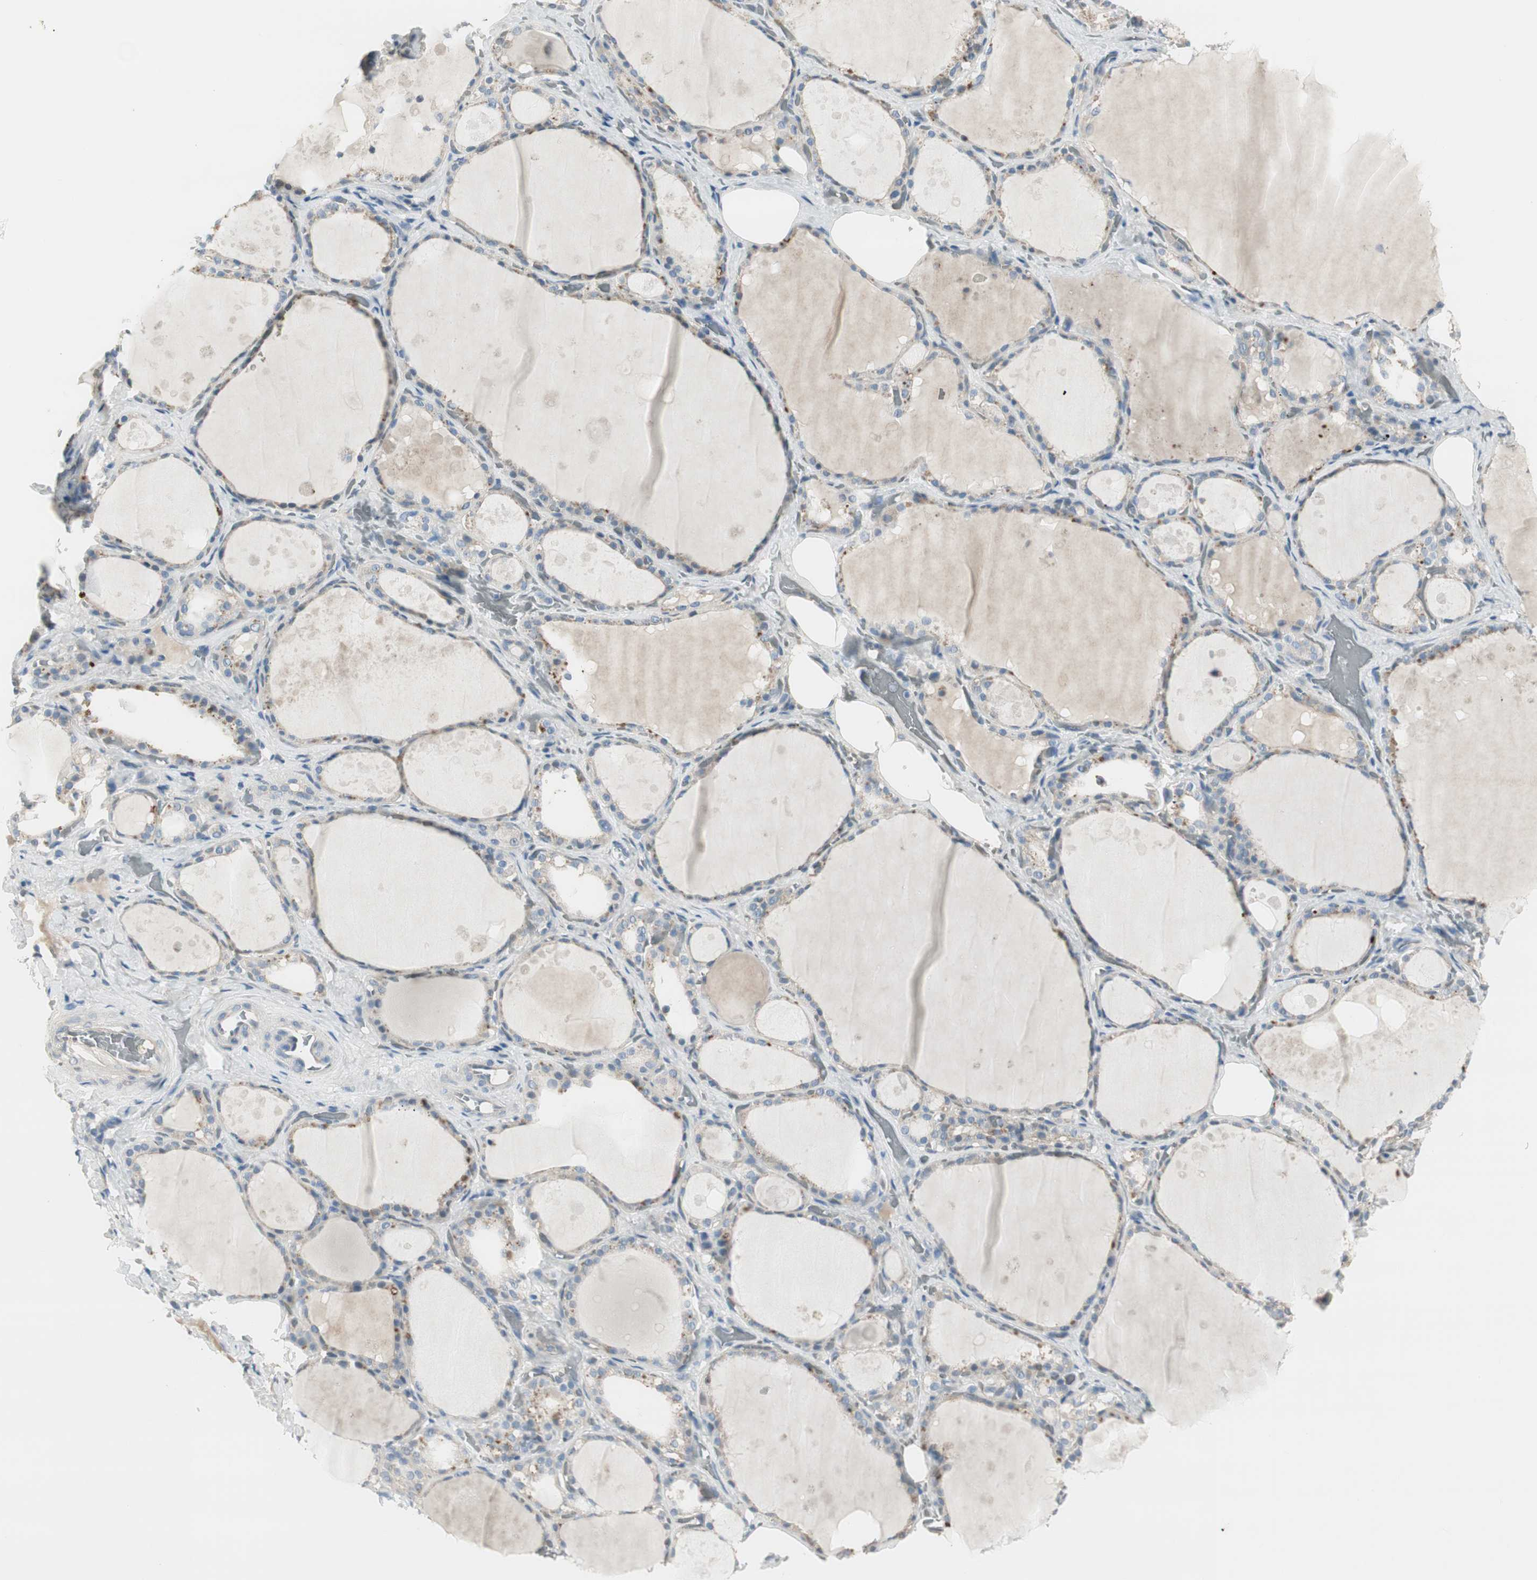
{"staining": {"intensity": "weak", "quantity": "25%-75%", "location": "cytoplasmic/membranous"}, "tissue": "thyroid gland", "cell_type": "Glandular cells", "image_type": "normal", "snomed": [{"axis": "morphology", "description": "Normal tissue, NOS"}, {"axis": "topography", "description": "Thyroid gland"}], "caption": "Immunohistochemical staining of normal human thyroid gland exhibits low levels of weak cytoplasmic/membranous positivity in about 25%-75% of glandular cells. The staining was performed using DAB, with brown indicating positive protein expression. Nuclei are stained blue with hematoxylin.", "gene": "EVA1A", "patient": {"sex": "male", "age": 61}}